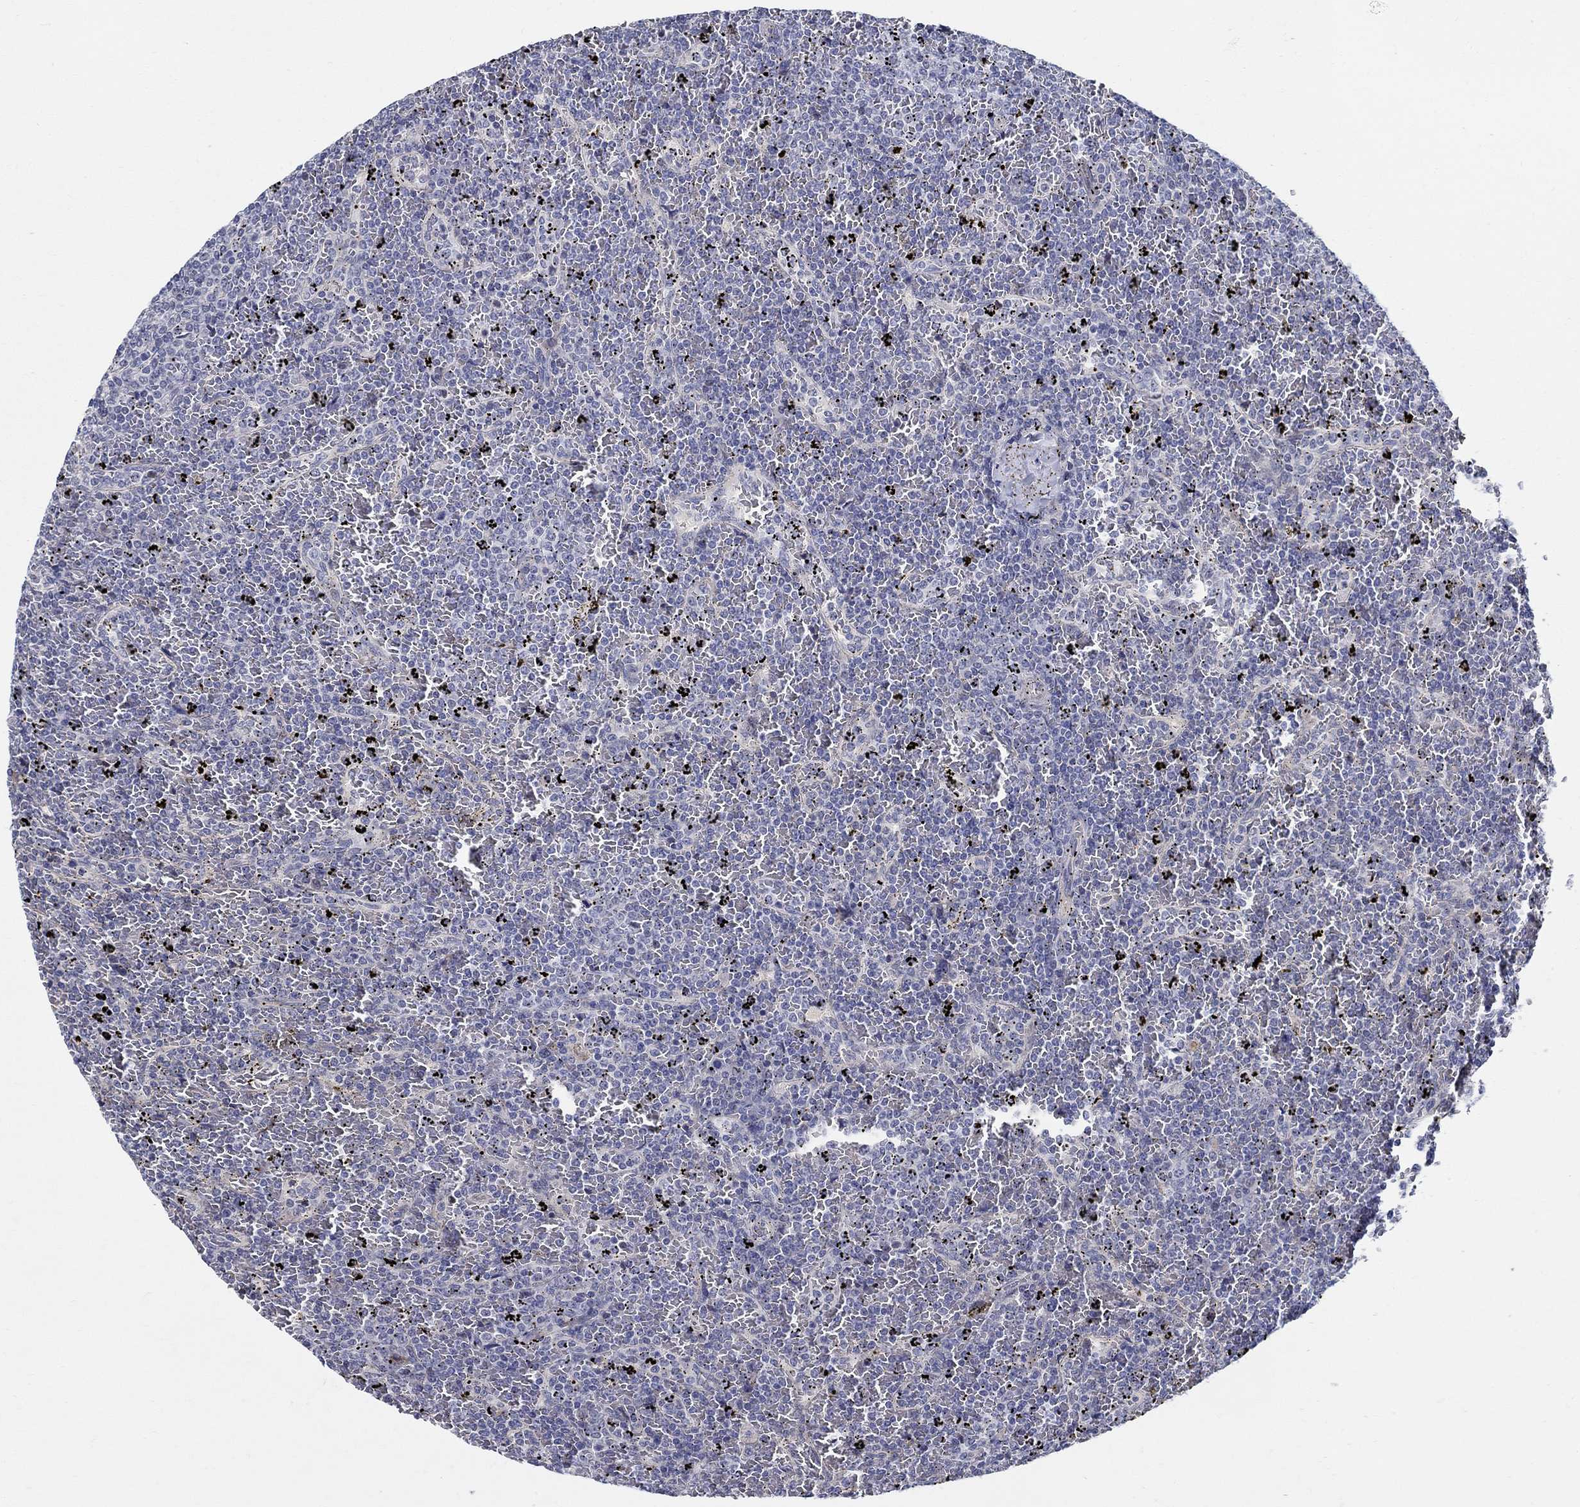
{"staining": {"intensity": "negative", "quantity": "none", "location": "none"}, "tissue": "lymphoma", "cell_type": "Tumor cells", "image_type": "cancer", "snomed": [{"axis": "morphology", "description": "Malignant lymphoma, non-Hodgkin's type, Low grade"}, {"axis": "topography", "description": "Spleen"}], "caption": "This is an IHC histopathology image of human lymphoma. There is no staining in tumor cells.", "gene": "C16orf46", "patient": {"sex": "female", "age": 77}}